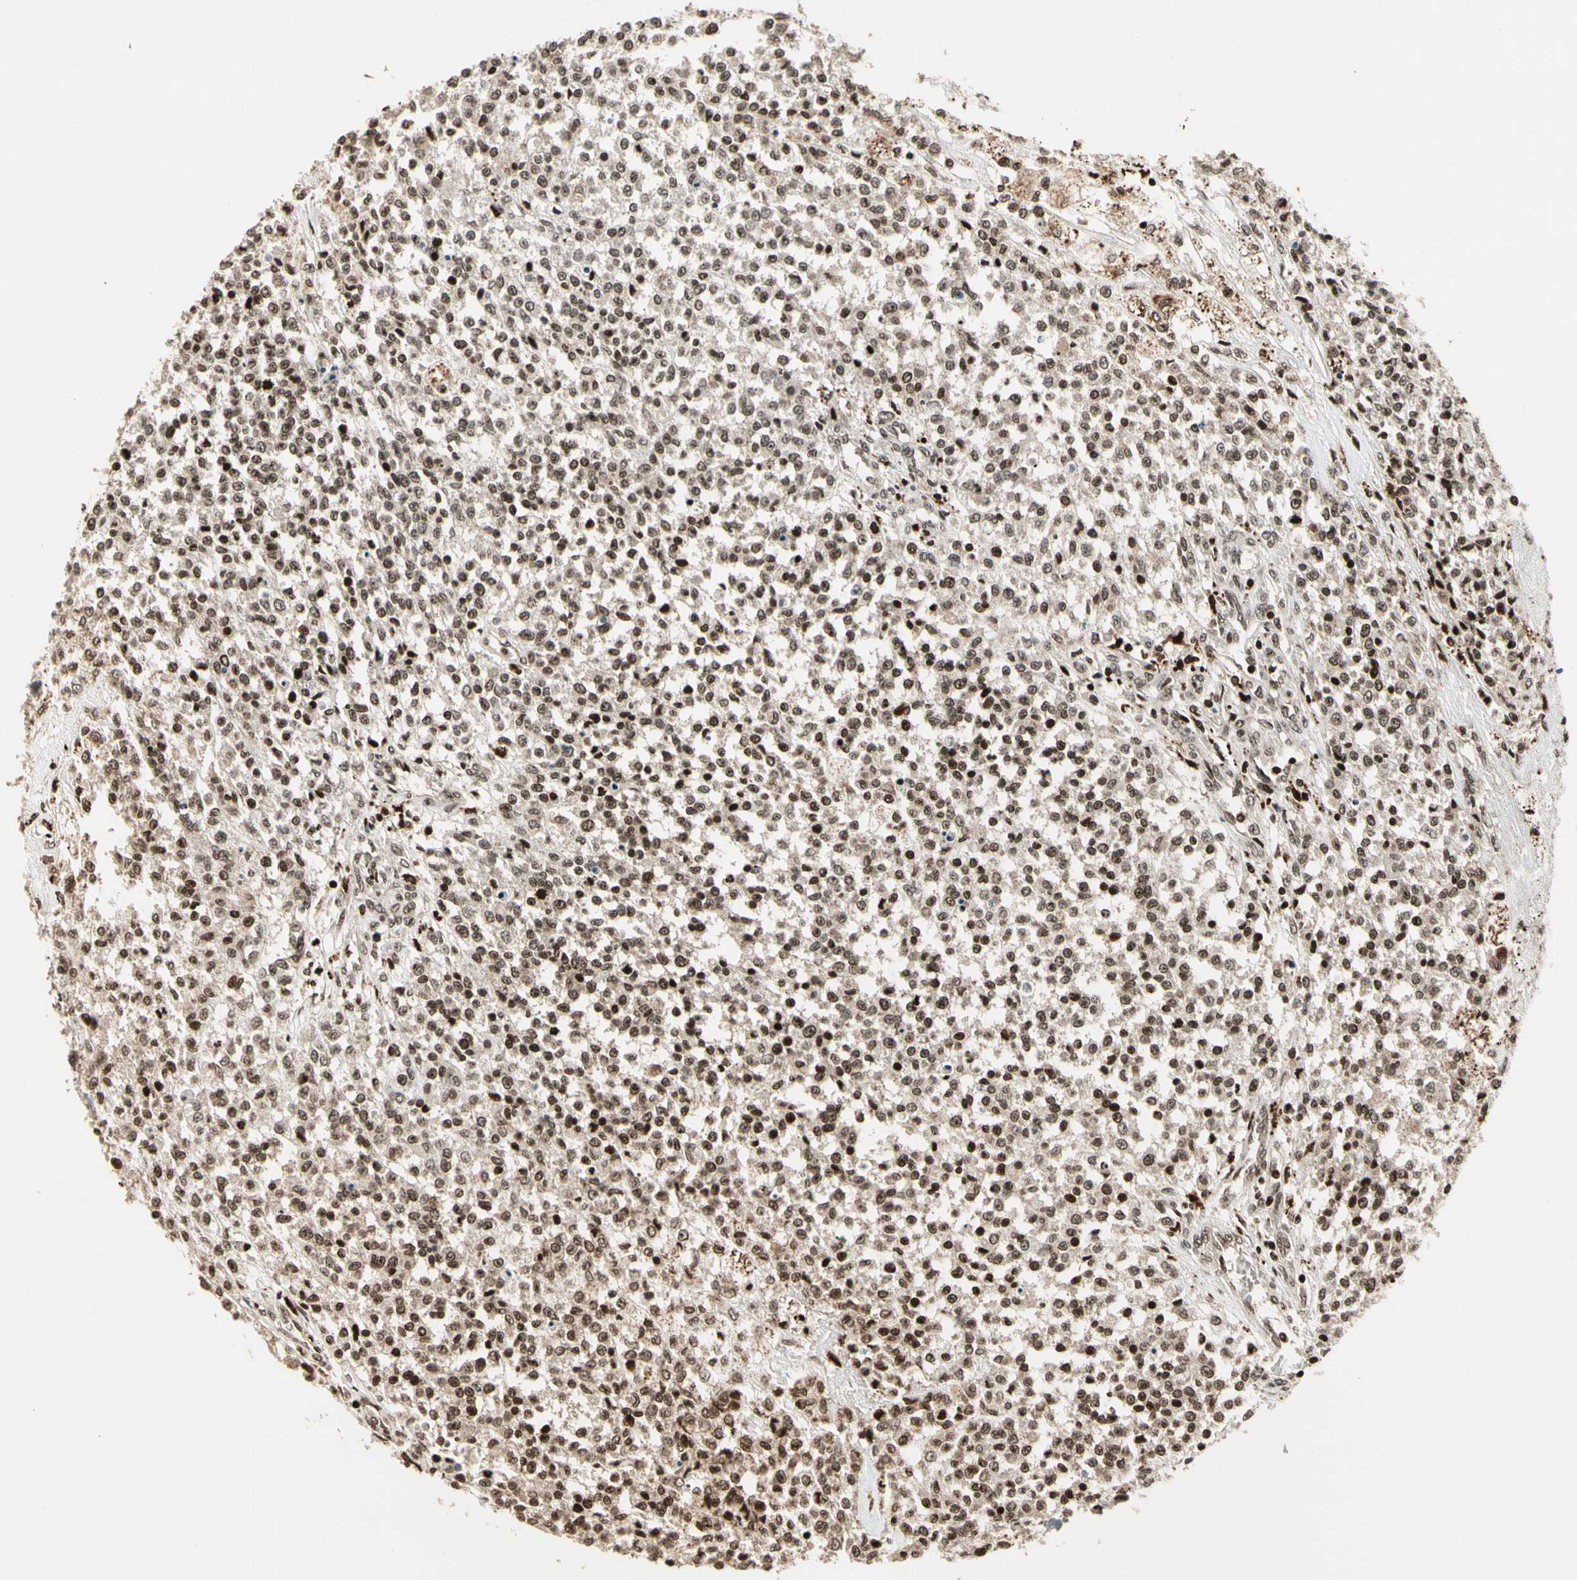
{"staining": {"intensity": "moderate", "quantity": ">75%", "location": "nuclear"}, "tissue": "testis cancer", "cell_type": "Tumor cells", "image_type": "cancer", "snomed": [{"axis": "morphology", "description": "Seminoma, NOS"}, {"axis": "topography", "description": "Testis"}], "caption": "IHC histopathology image of human testis cancer stained for a protein (brown), which displays medium levels of moderate nuclear expression in about >75% of tumor cells.", "gene": "TSHZ3", "patient": {"sex": "male", "age": 59}}